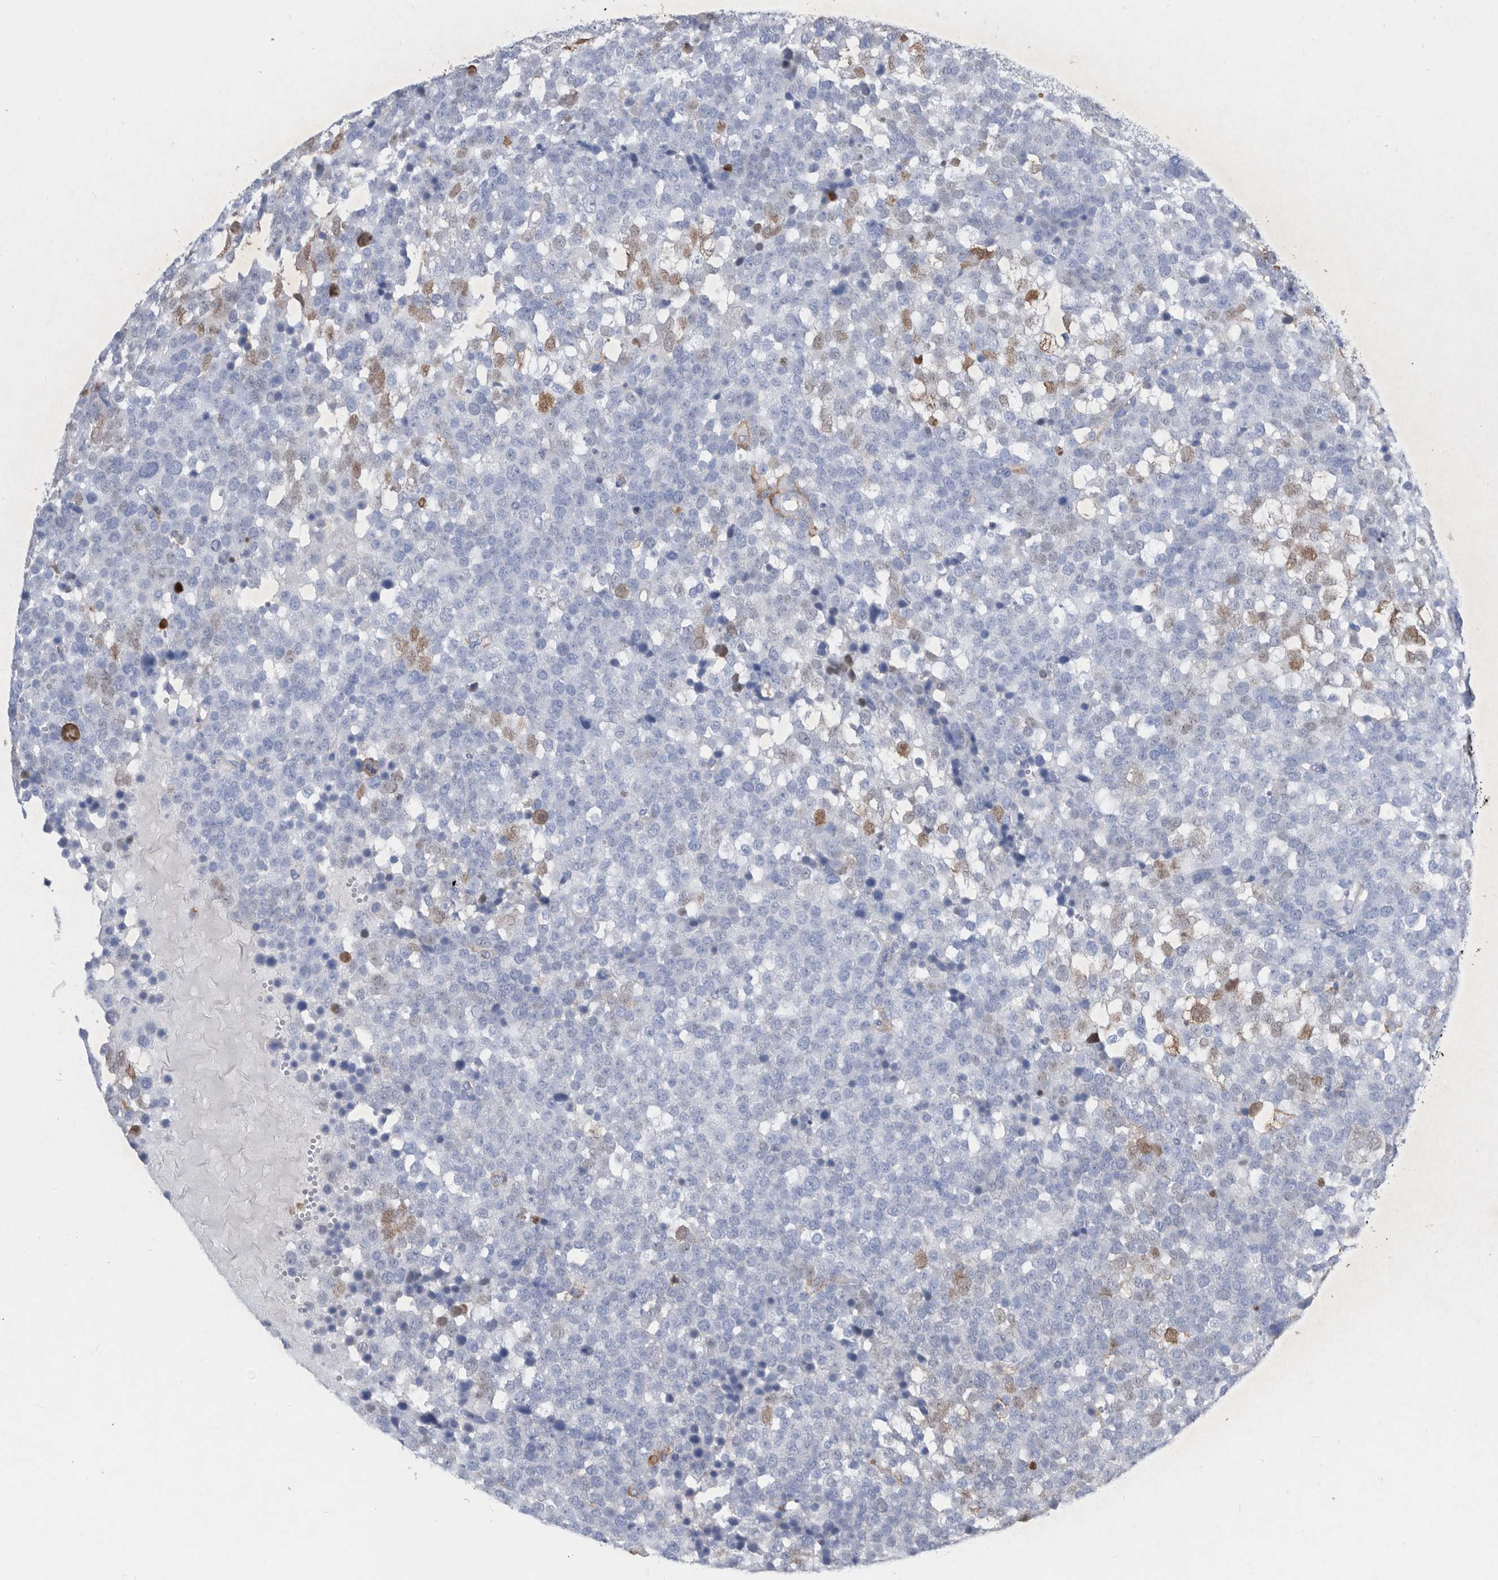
{"staining": {"intensity": "negative", "quantity": "none", "location": "none"}, "tissue": "testis cancer", "cell_type": "Tumor cells", "image_type": "cancer", "snomed": [{"axis": "morphology", "description": "Seminoma, NOS"}, {"axis": "topography", "description": "Testis"}], "caption": "A photomicrograph of testis cancer (seminoma) stained for a protein shows no brown staining in tumor cells.", "gene": "MS4A4A", "patient": {"sex": "male", "age": 71}}